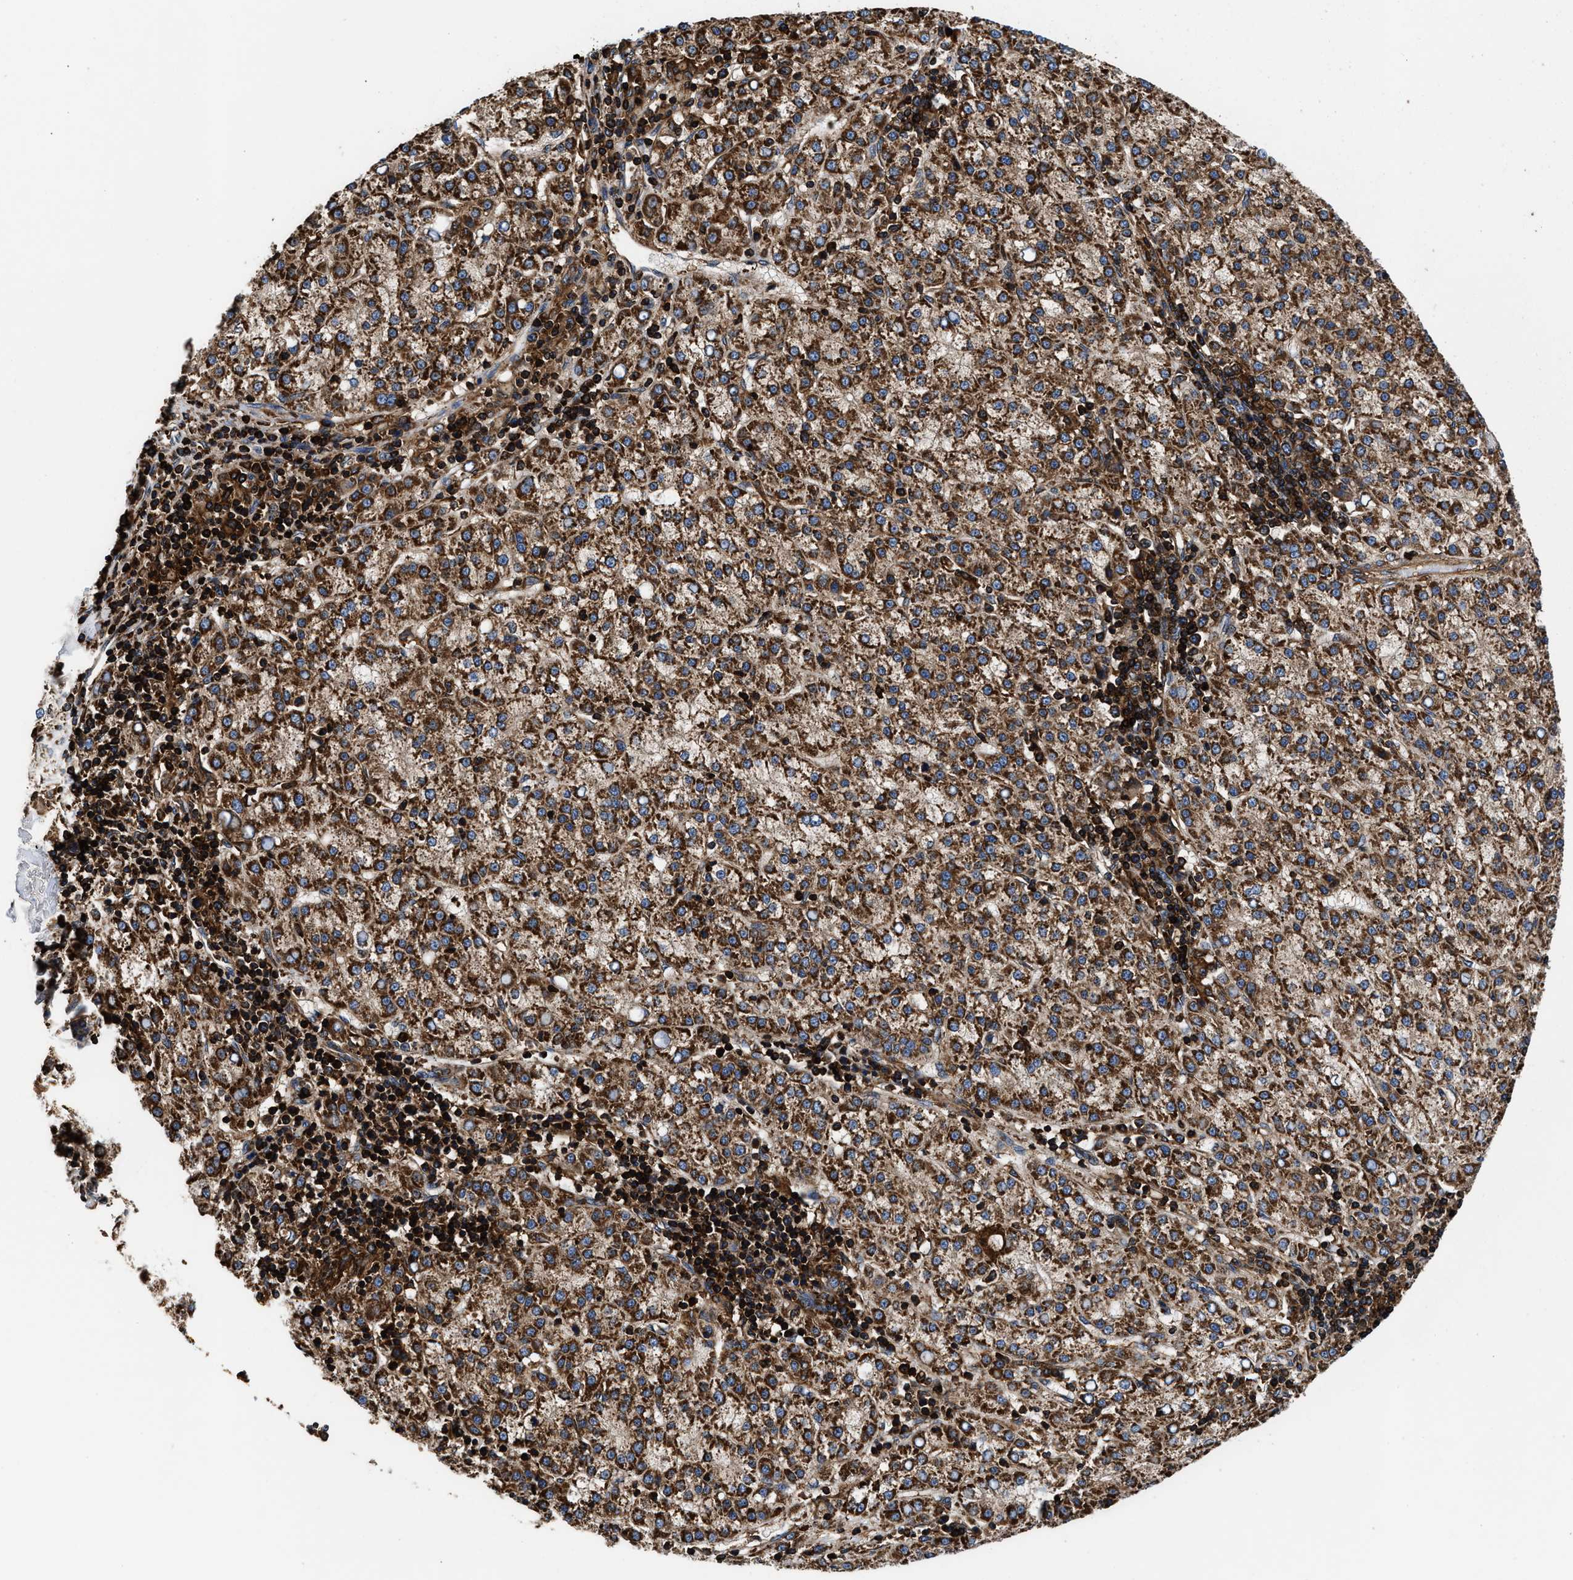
{"staining": {"intensity": "strong", "quantity": ">75%", "location": "cytoplasmic/membranous"}, "tissue": "liver cancer", "cell_type": "Tumor cells", "image_type": "cancer", "snomed": [{"axis": "morphology", "description": "Carcinoma, Hepatocellular, NOS"}, {"axis": "topography", "description": "Liver"}], "caption": "Immunohistochemical staining of human hepatocellular carcinoma (liver) demonstrates high levels of strong cytoplasmic/membranous protein positivity in approximately >75% of tumor cells.", "gene": "KYAT1", "patient": {"sex": "female", "age": 58}}